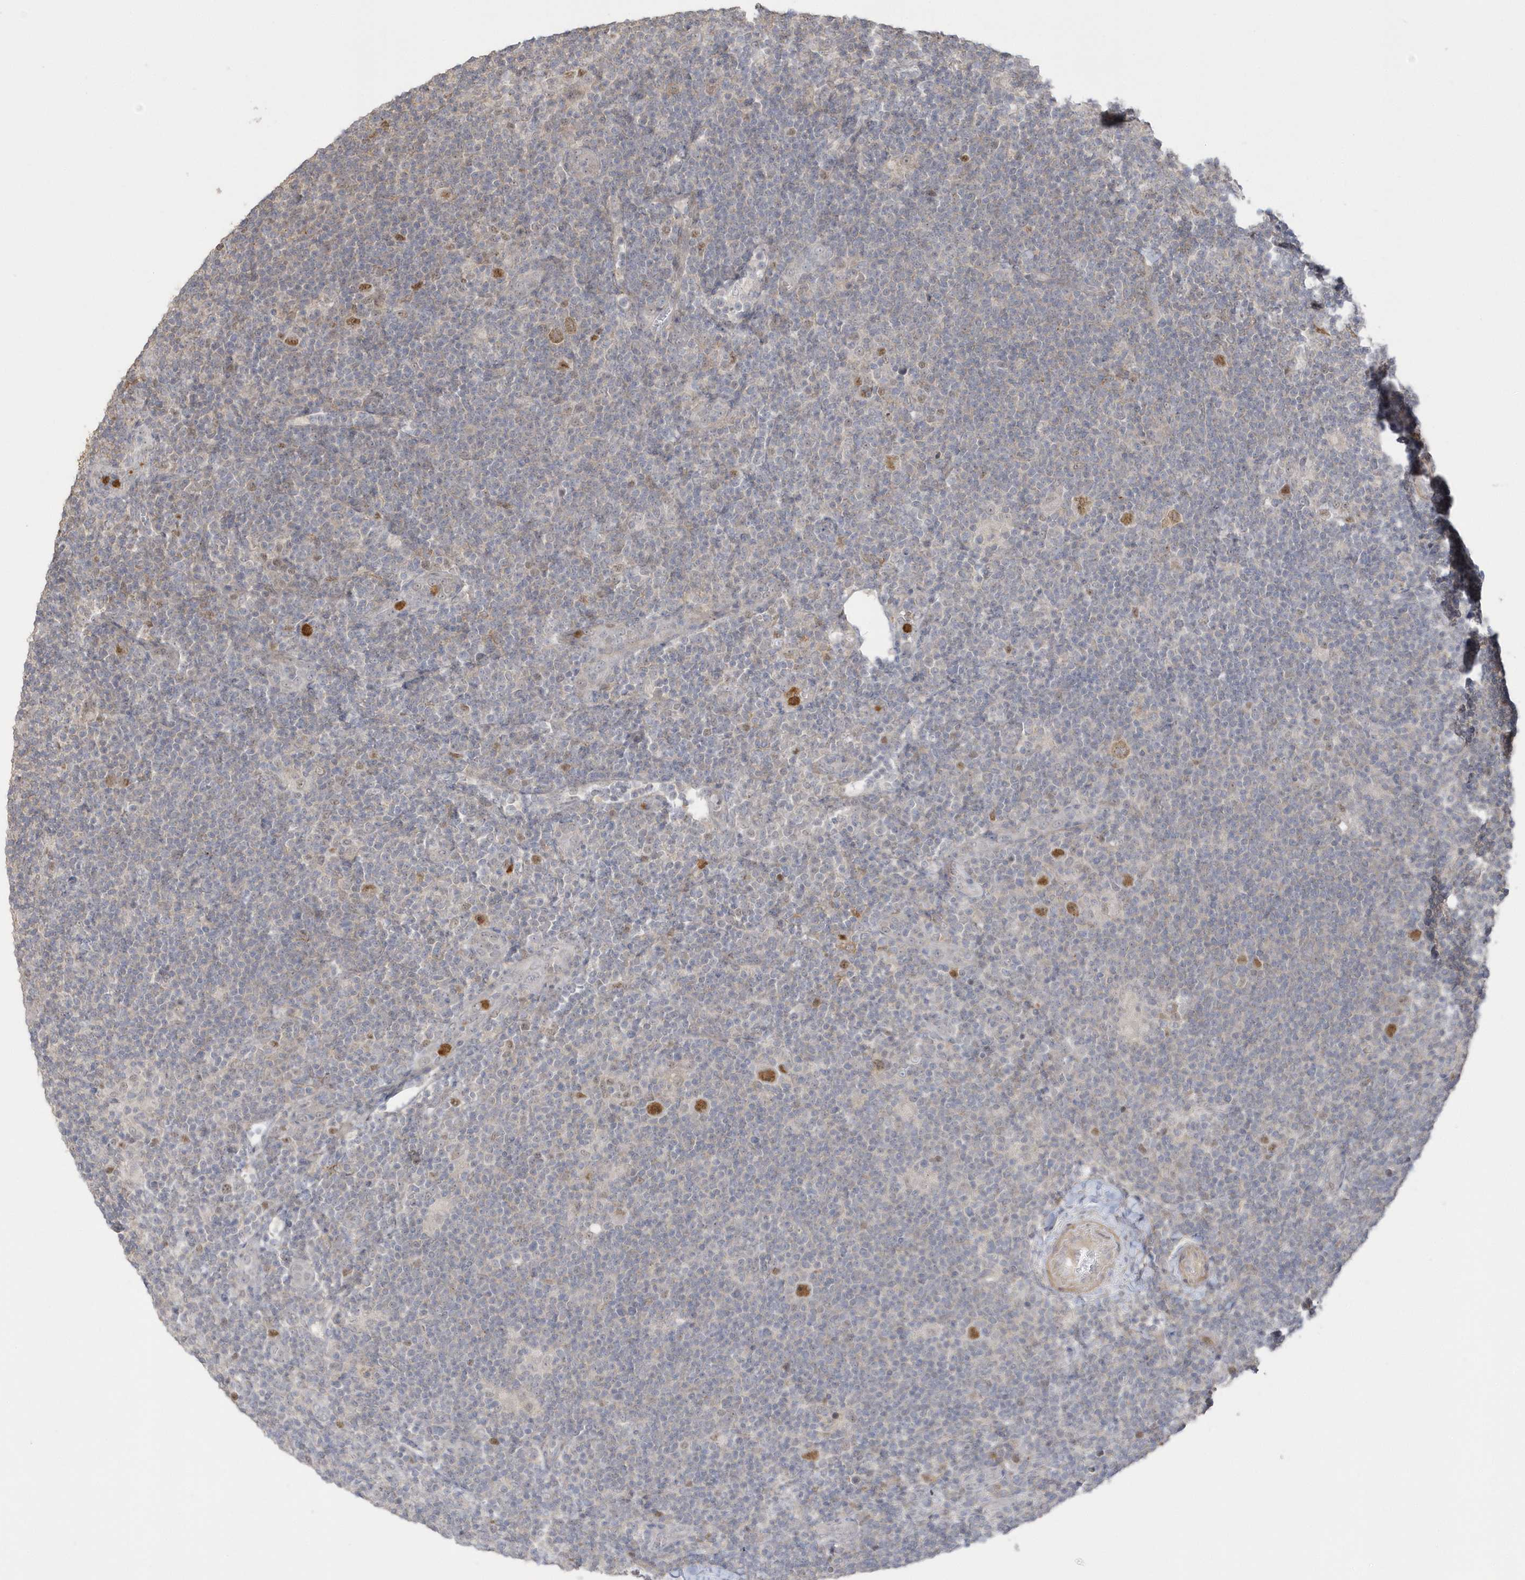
{"staining": {"intensity": "moderate", "quantity": ">75%", "location": "nuclear"}, "tissue": "lymphoma", "cell_type": "Tumor cells", "image_type": "cancer", "snomed": [{"axis": "morphology", "description": "Hodgkin's disease, NOS"}, {"axis": "topography", "description": "Lymph node"}], "caption": "Protein analysis of lymphoma tissue exhibits moderate nuclear expression in approximately >75% of tumor cells.", "gene": "NAF1", "patient": {"sex": "female", "age": 57}}